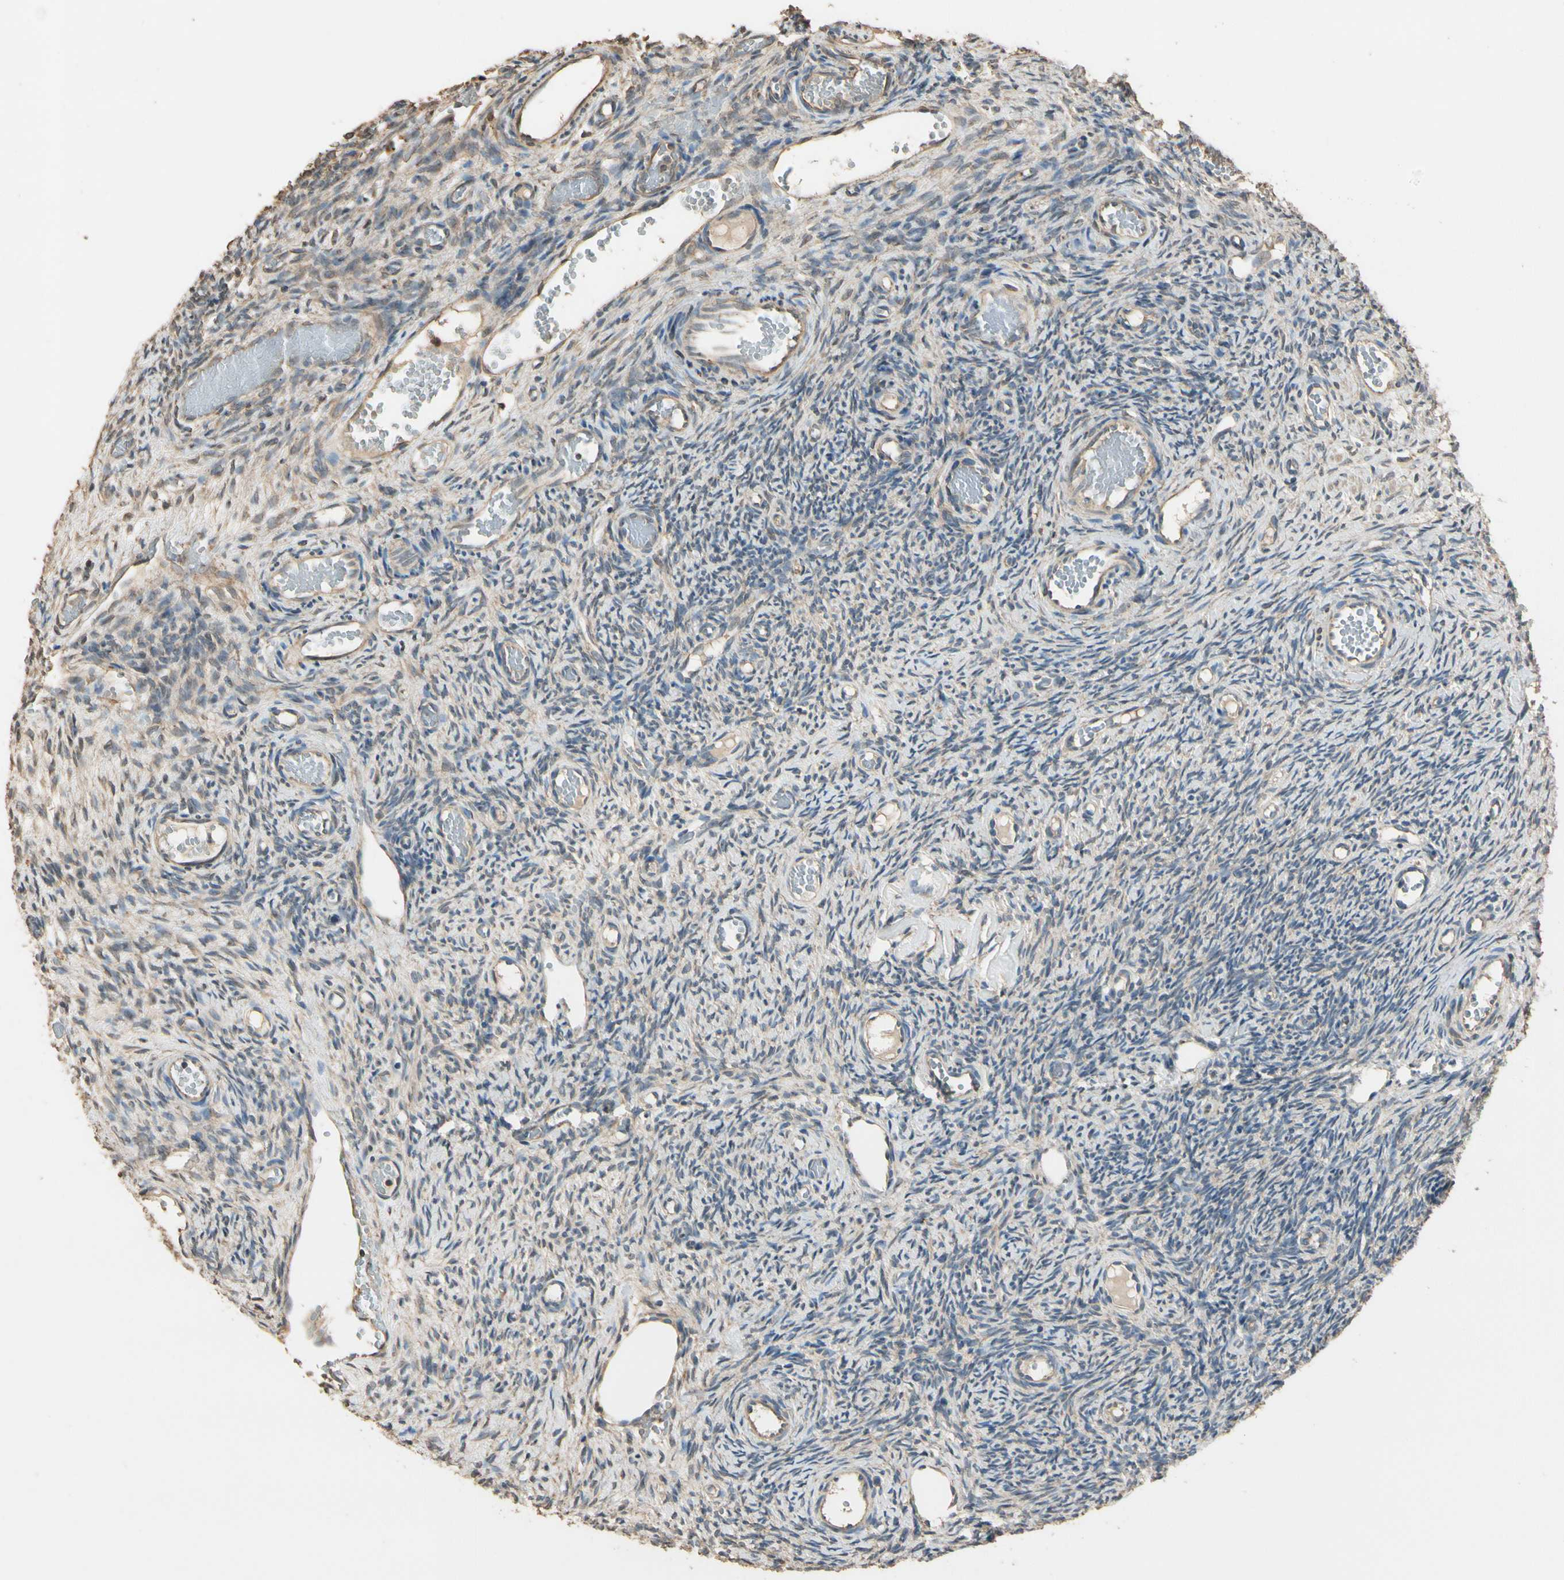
{"staining": {"intensity": "weak", "quantity": ">75%", "location": "cytoplasmic/membranous"}, "tissue": "ovary", "cell_type": "Ovarian stroma cells", "image_type": "normal", "snomed": [{"axis": "morphology", "description": "Normal tissue, NOS"}, {"axis": "topography", "description": "Ovary"}], "caption": "This is an image of immunohistochemistry (IHC) staining of benign ovary, which shows weak expression in the cytoplasmic/membranous of ovarian stroma cells.", "gene": "STX18", "patient": {"sex": "female", "age": 35}}